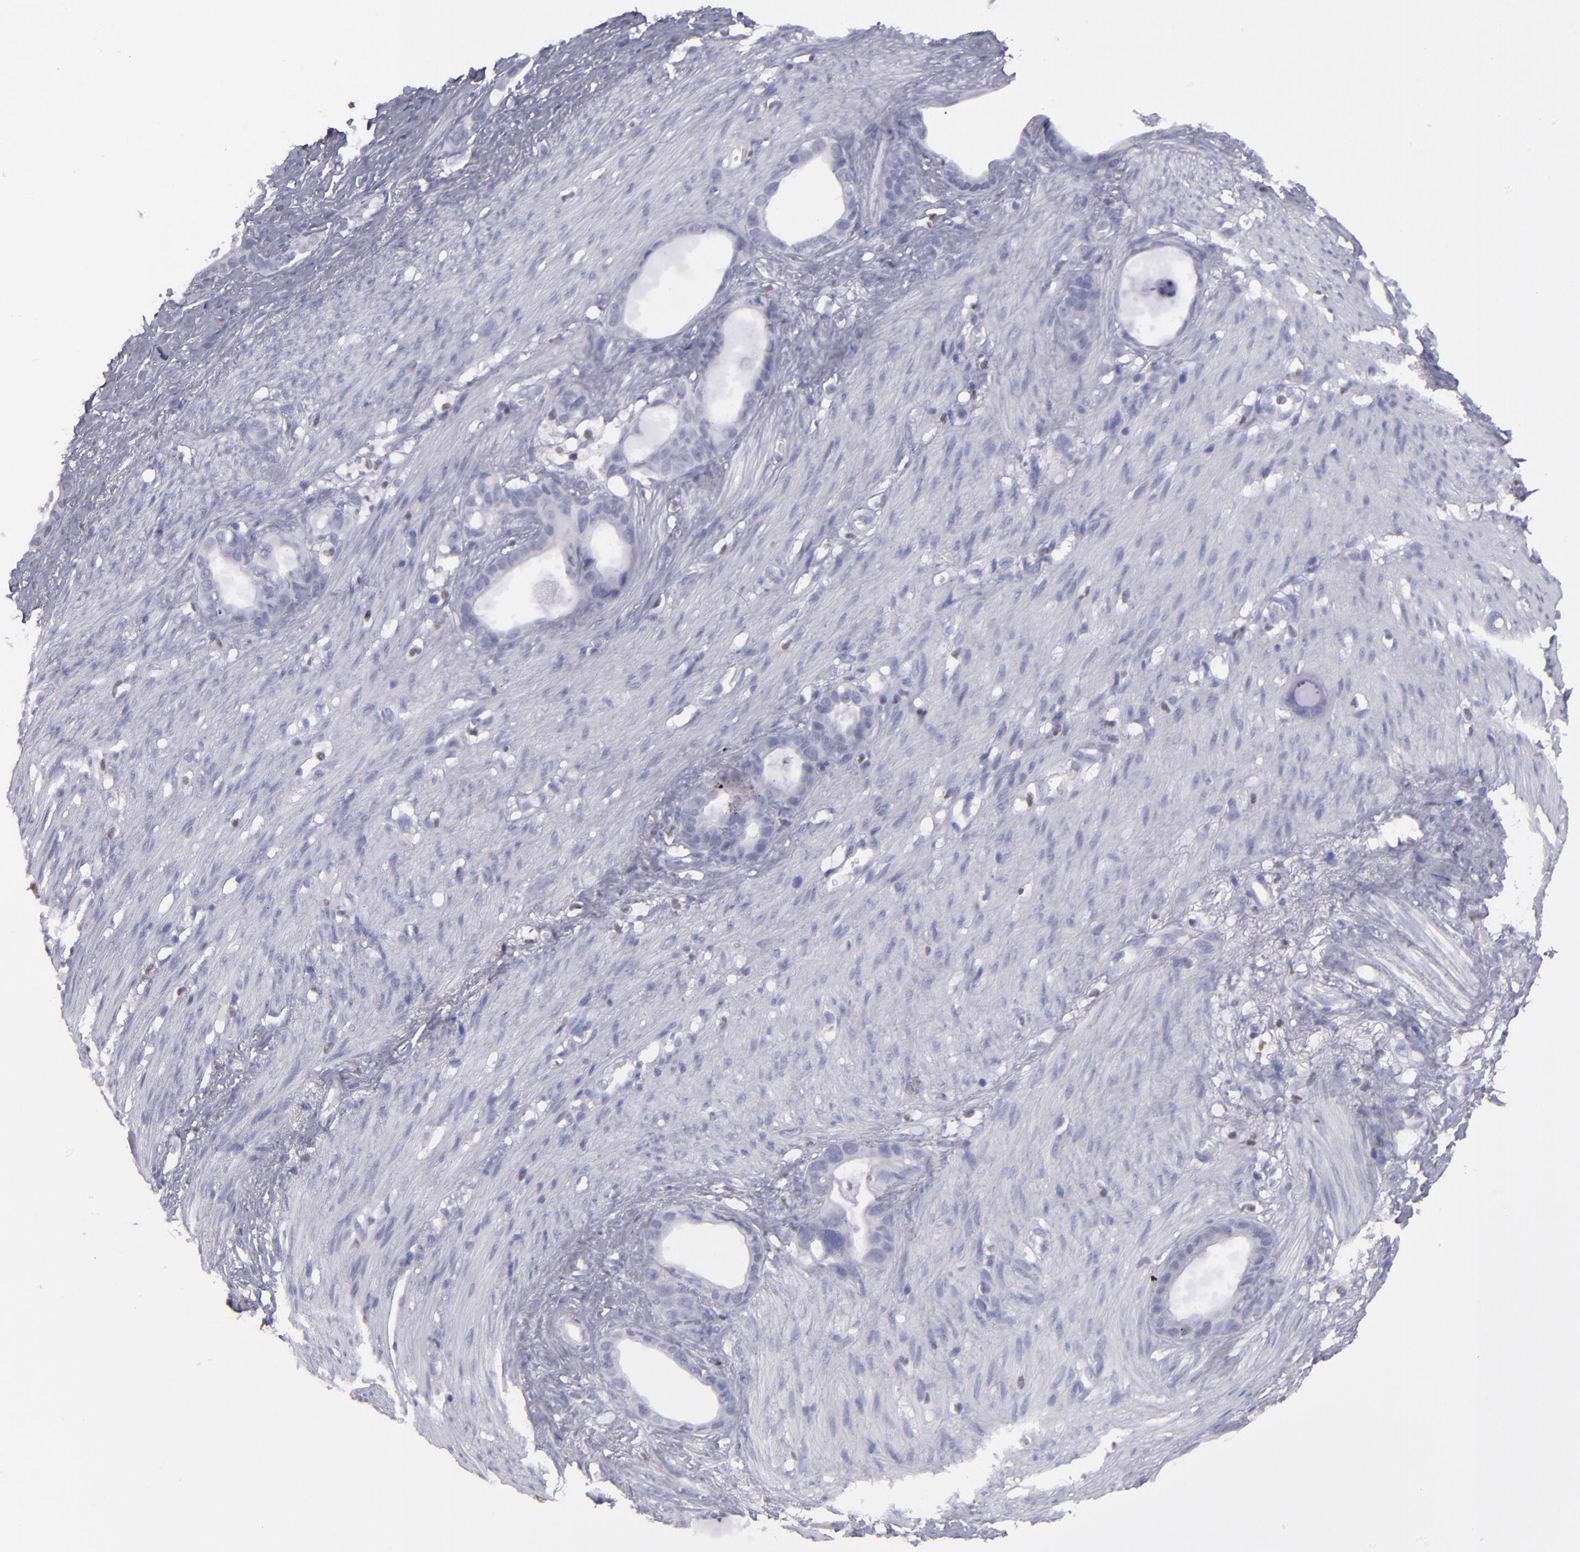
{"staining": {"intensity": "negative", "quantity": "none", "location": "none"}, "tissue": "stomach cancer", "cell_type": "Tumor cells", "image_type": "cancer", "snomed": [{"axis": "morphology", "description": "Adenocarcinoma, NOS"}, {"axis": "topography", "description": "Stomach"}], "caption": "An immunohistochemistry photomicrograph of stomach cancer (adenocarcinoma) is shown. There is no staining in tumor cells of stomach cancer (adenocarcinoma).", "gene": "IRF8", "patient": {"sex": "female", "age": 75}}